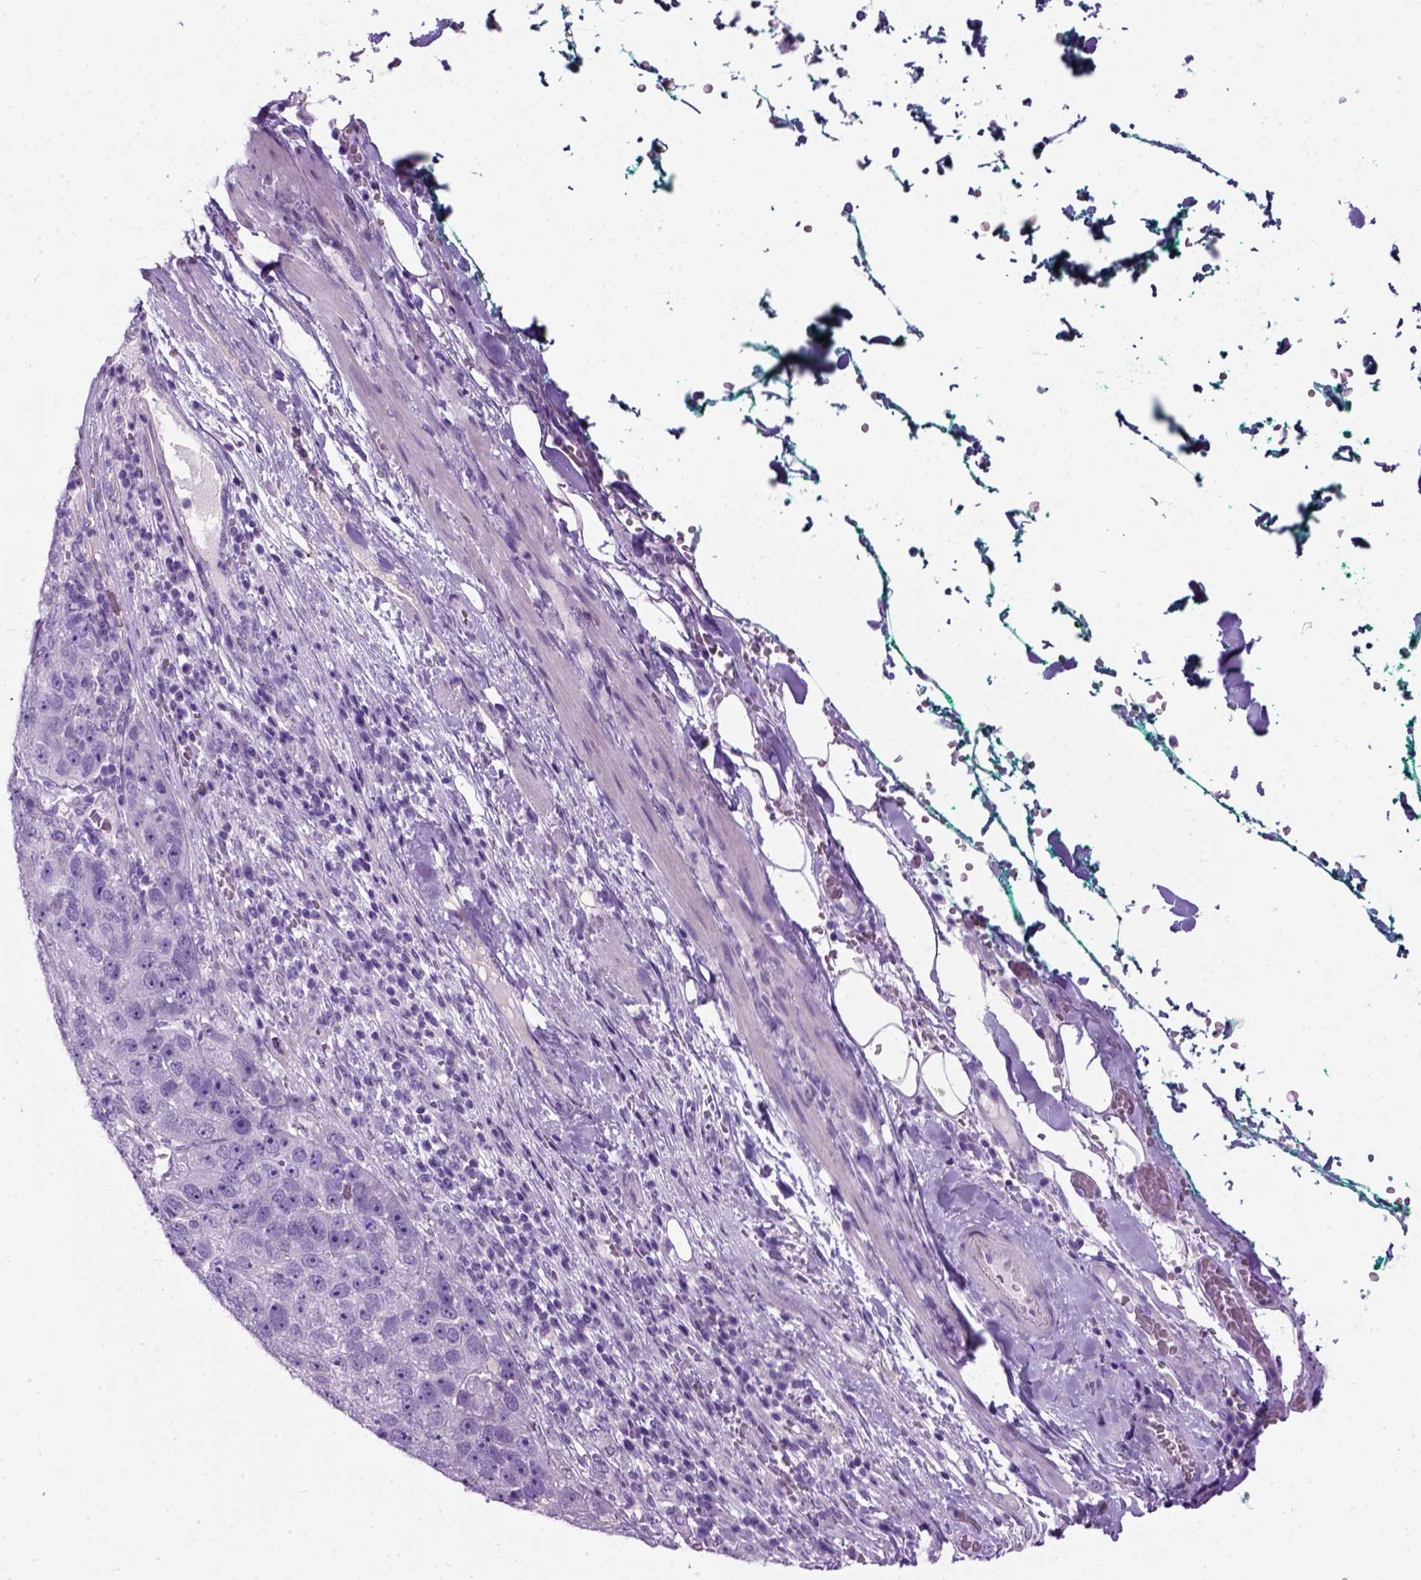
{"staining": {"intensity": "negative", "quantity": "none", "location": "none"}, "tissue": "pancreatic cancer", "cell_type": "Tumor cells", "image_type": "cancer", "snomed": [{"axis": "morphology", "description": "Adenocarcinoma, NOS"}, {"axis": "topography", "description": "Pancreas"}], "caption": "Immunohistochemistry (IHC) of pancreatic adenocarcinoma displays no expression in tumor cells.", "gene": "GABRB2", "patient": {"sex": "female", "age": 61}}